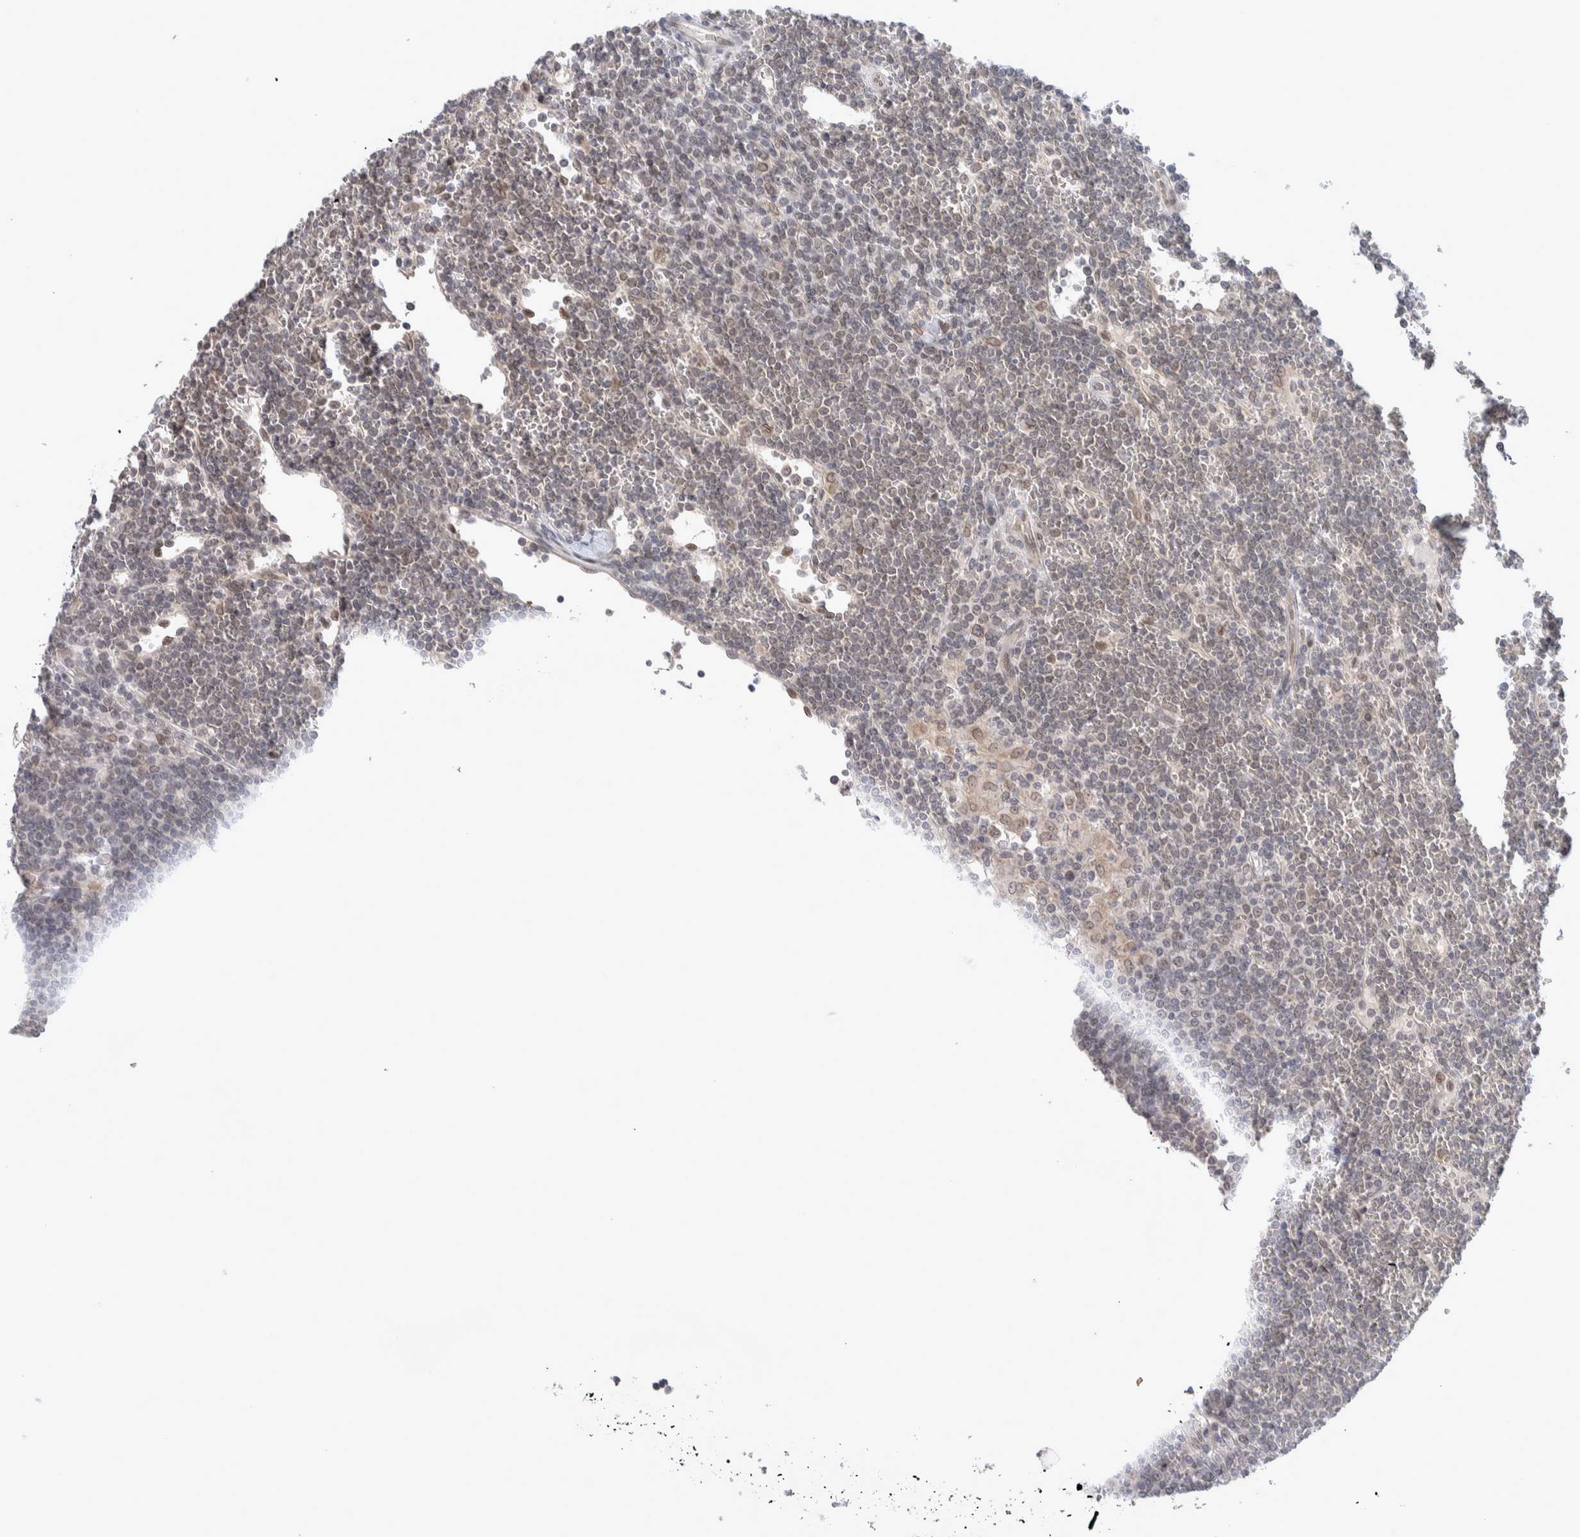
{"staining": {"intensity": "weak", "quantity": "<25%", "location": "nuclear"}, "tissue": "lymphoma", "cell_type": "Tumor cells", "image_type": "cancer", "snomed": [{"axis": "morphology", "description": "Malignant lymphoma, non-Hodgkin's type, Low grade"}, {"axis": "topography", "description": "Spleen"}], "caption": "A micrograph of low-grade malignant lymphoma, non-Hodgkin's type stained for a protein shows no brown staining in tumor cells.", "gene": "CRAT", "patient": {"sex": "female", "age": 19}}